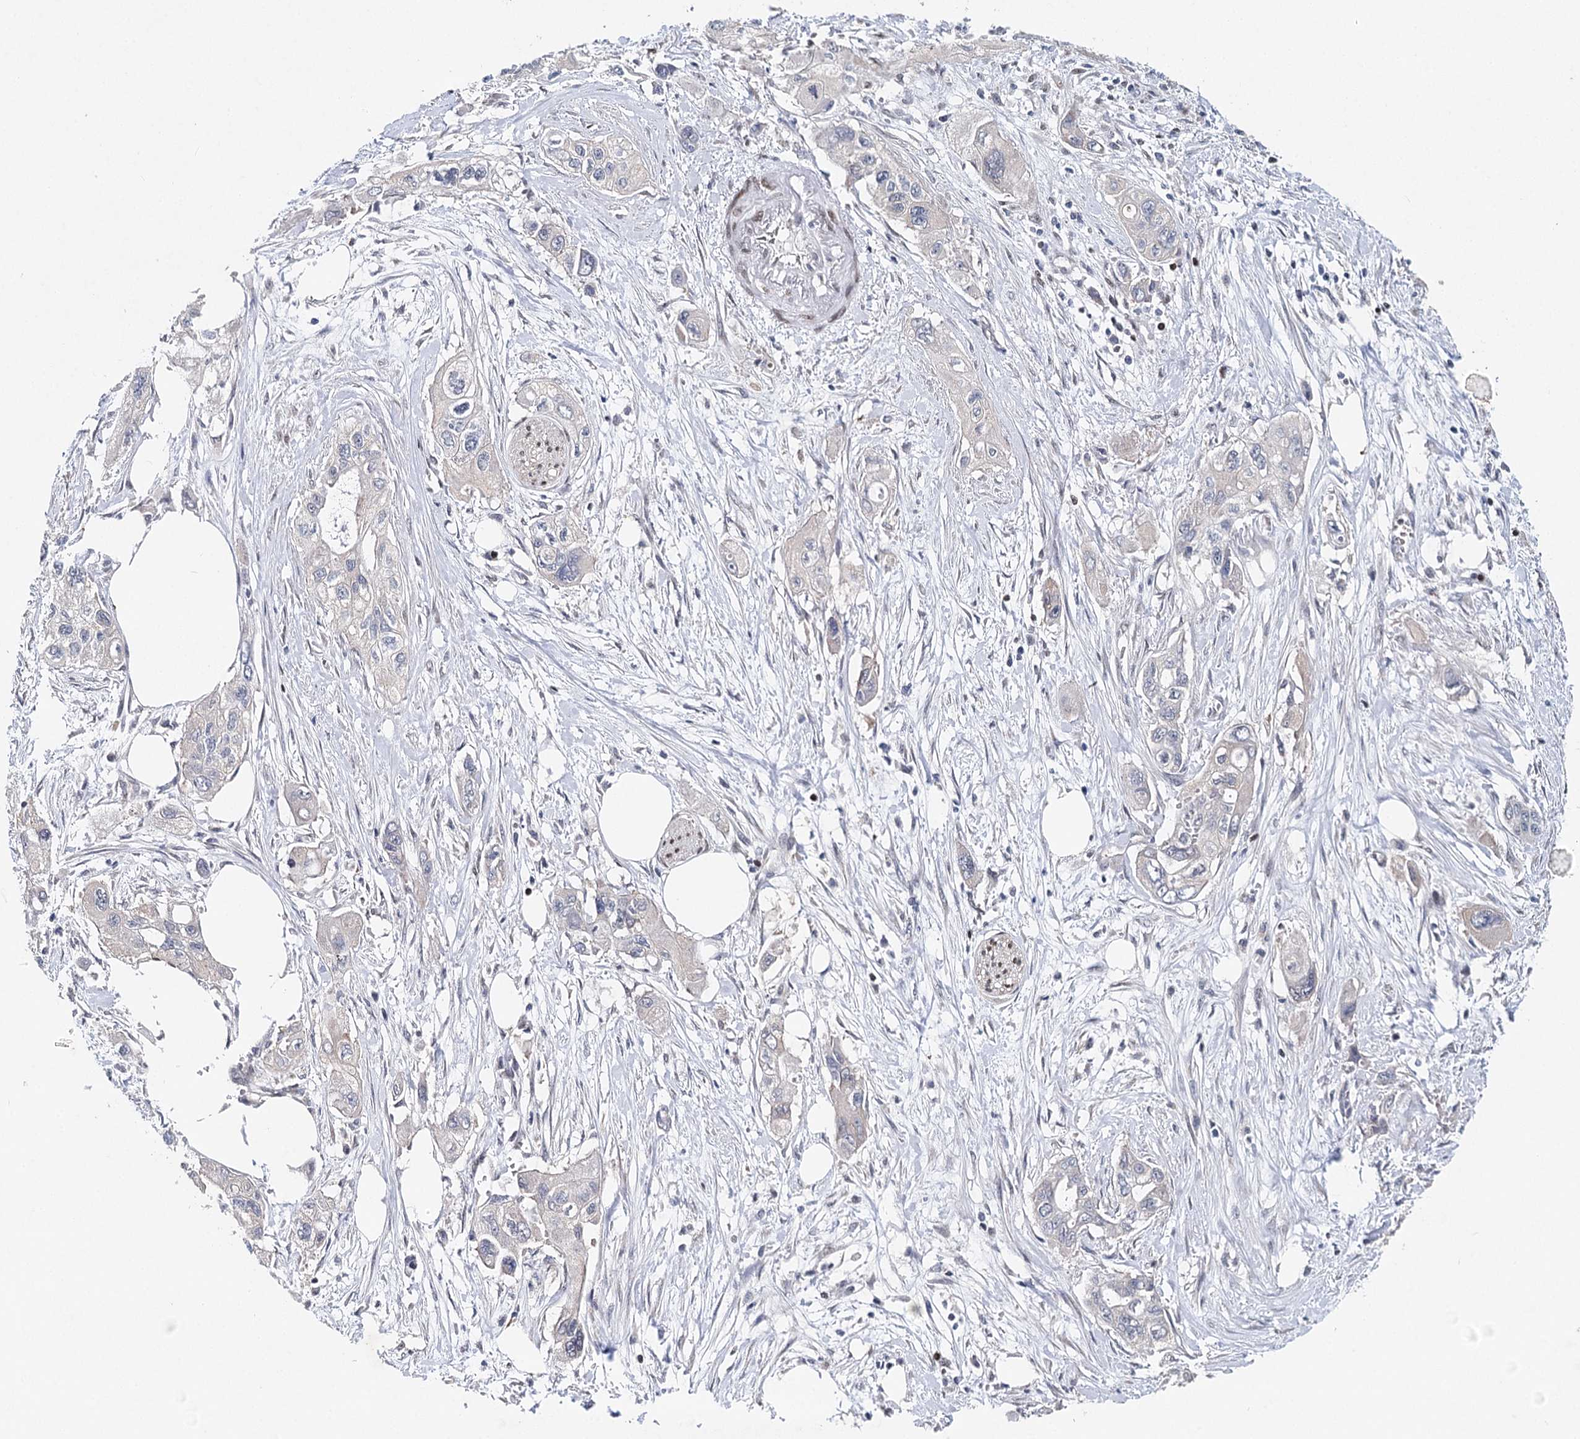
{"staining": {"intensity": "negative", "quantity": "none", "location": "none"}, "tissue": "pancreatic cancer", "cell_type": "Tumor cells", "image_type": "cancer", "snomed": [{"axis": "morphology", "description": "Adenocarcinoma, NOS"}, {"axis": "topography", "description": "Pancreas"}], "caption": "DAB (3,3'-diaminobenzidine) immunohistochemical staining of human pancreatic cancer shows no significant staining in tumor cells.", "gene": "FRMD4A", "patient": {"sex": "male", "age": 75}}